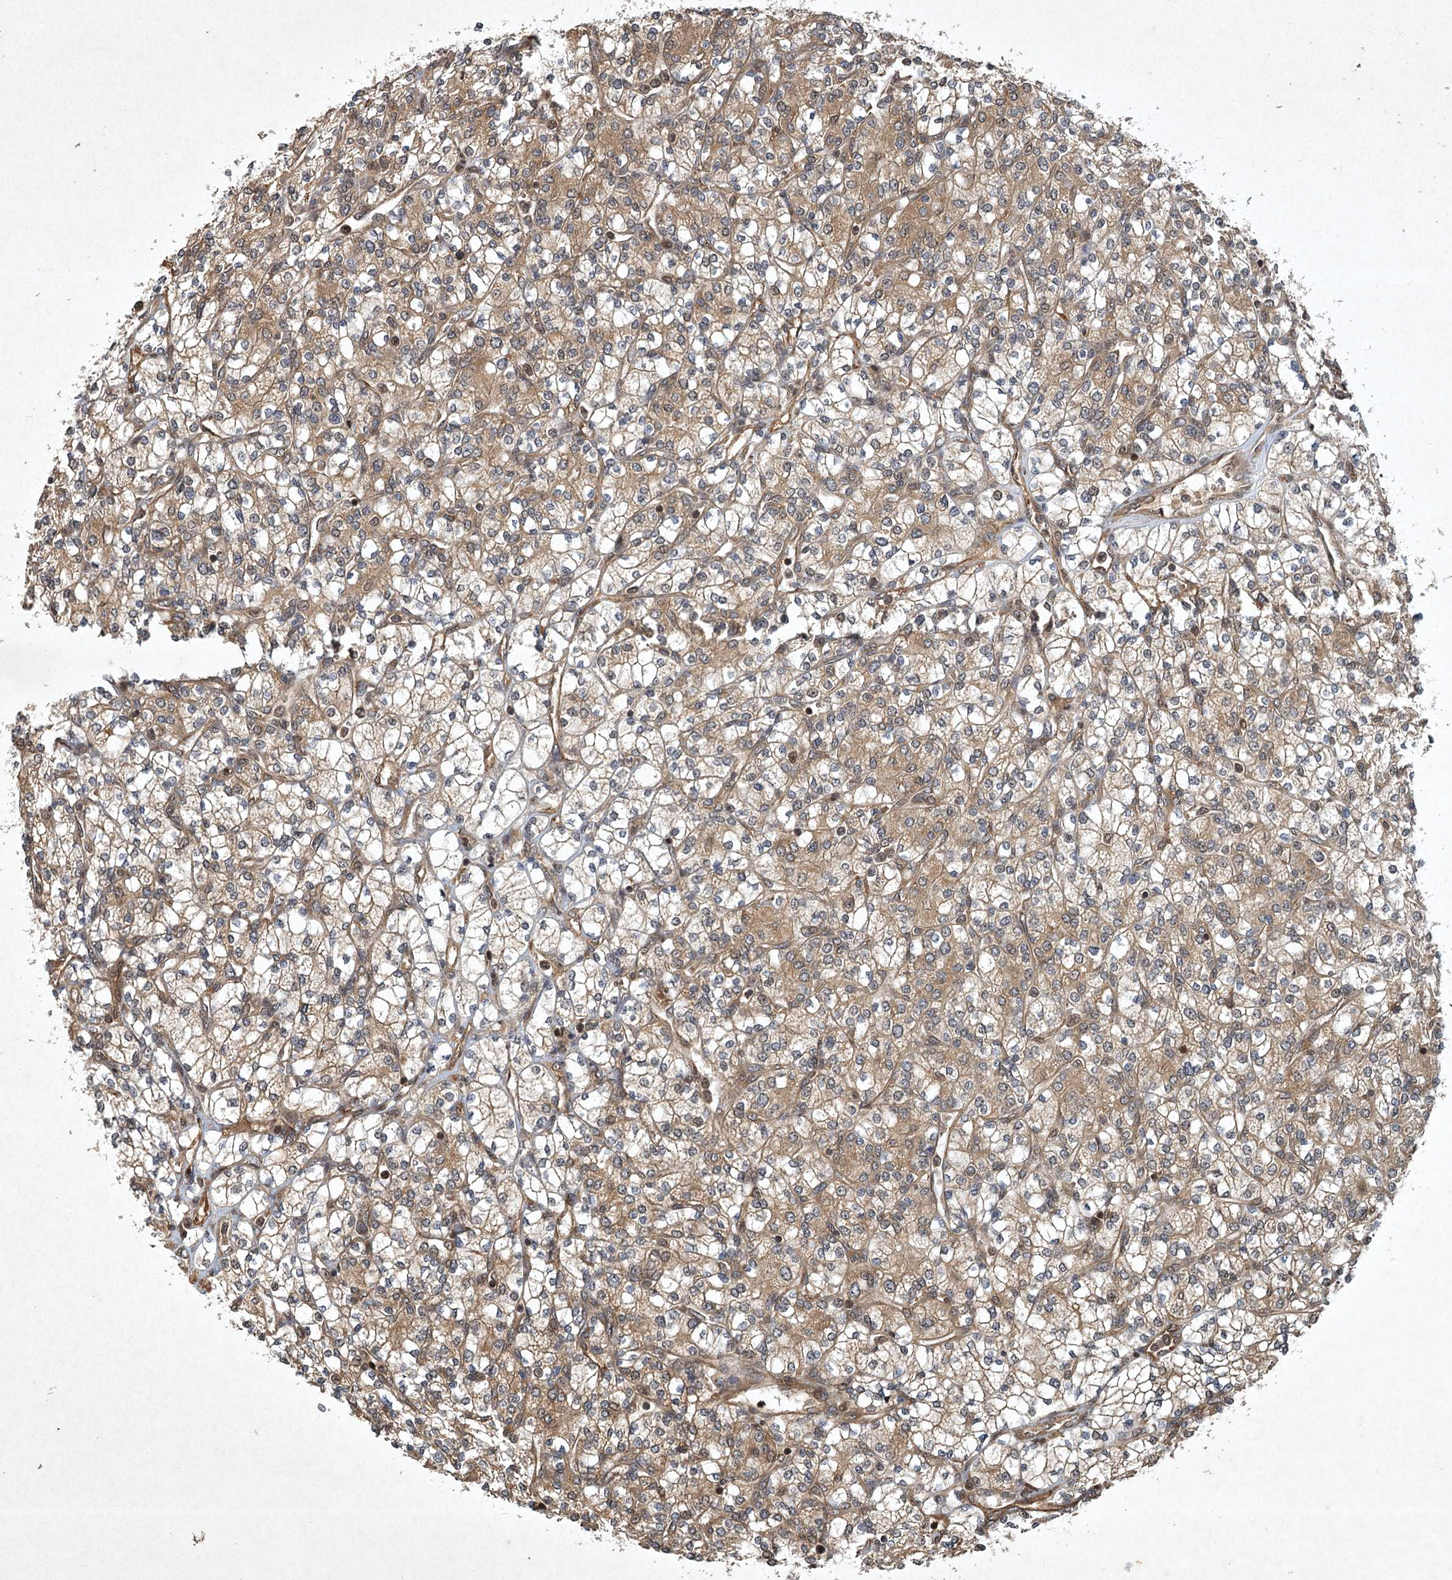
{"staining": {"intensity": "moderate", "quantity": ">75%", "location": "cytoplasmic/membranous"}, "tissue": "renal cancer", "cell_type": "Tumor cells", "image_type": "cancer", "snomed": [{"axis": "morphology", "description": "Adenocarcinoma, NOS"}, {"axis": "topography", "description": "Kidney"}], "caption": "Brown immunohistochemical staining in human renal cancer shows moderate cytoplasmic/membranous positivity in approximately >75% of tumor cells.", "gene": "INSIG2", "patient": {"sex": "male", "age": 77}}